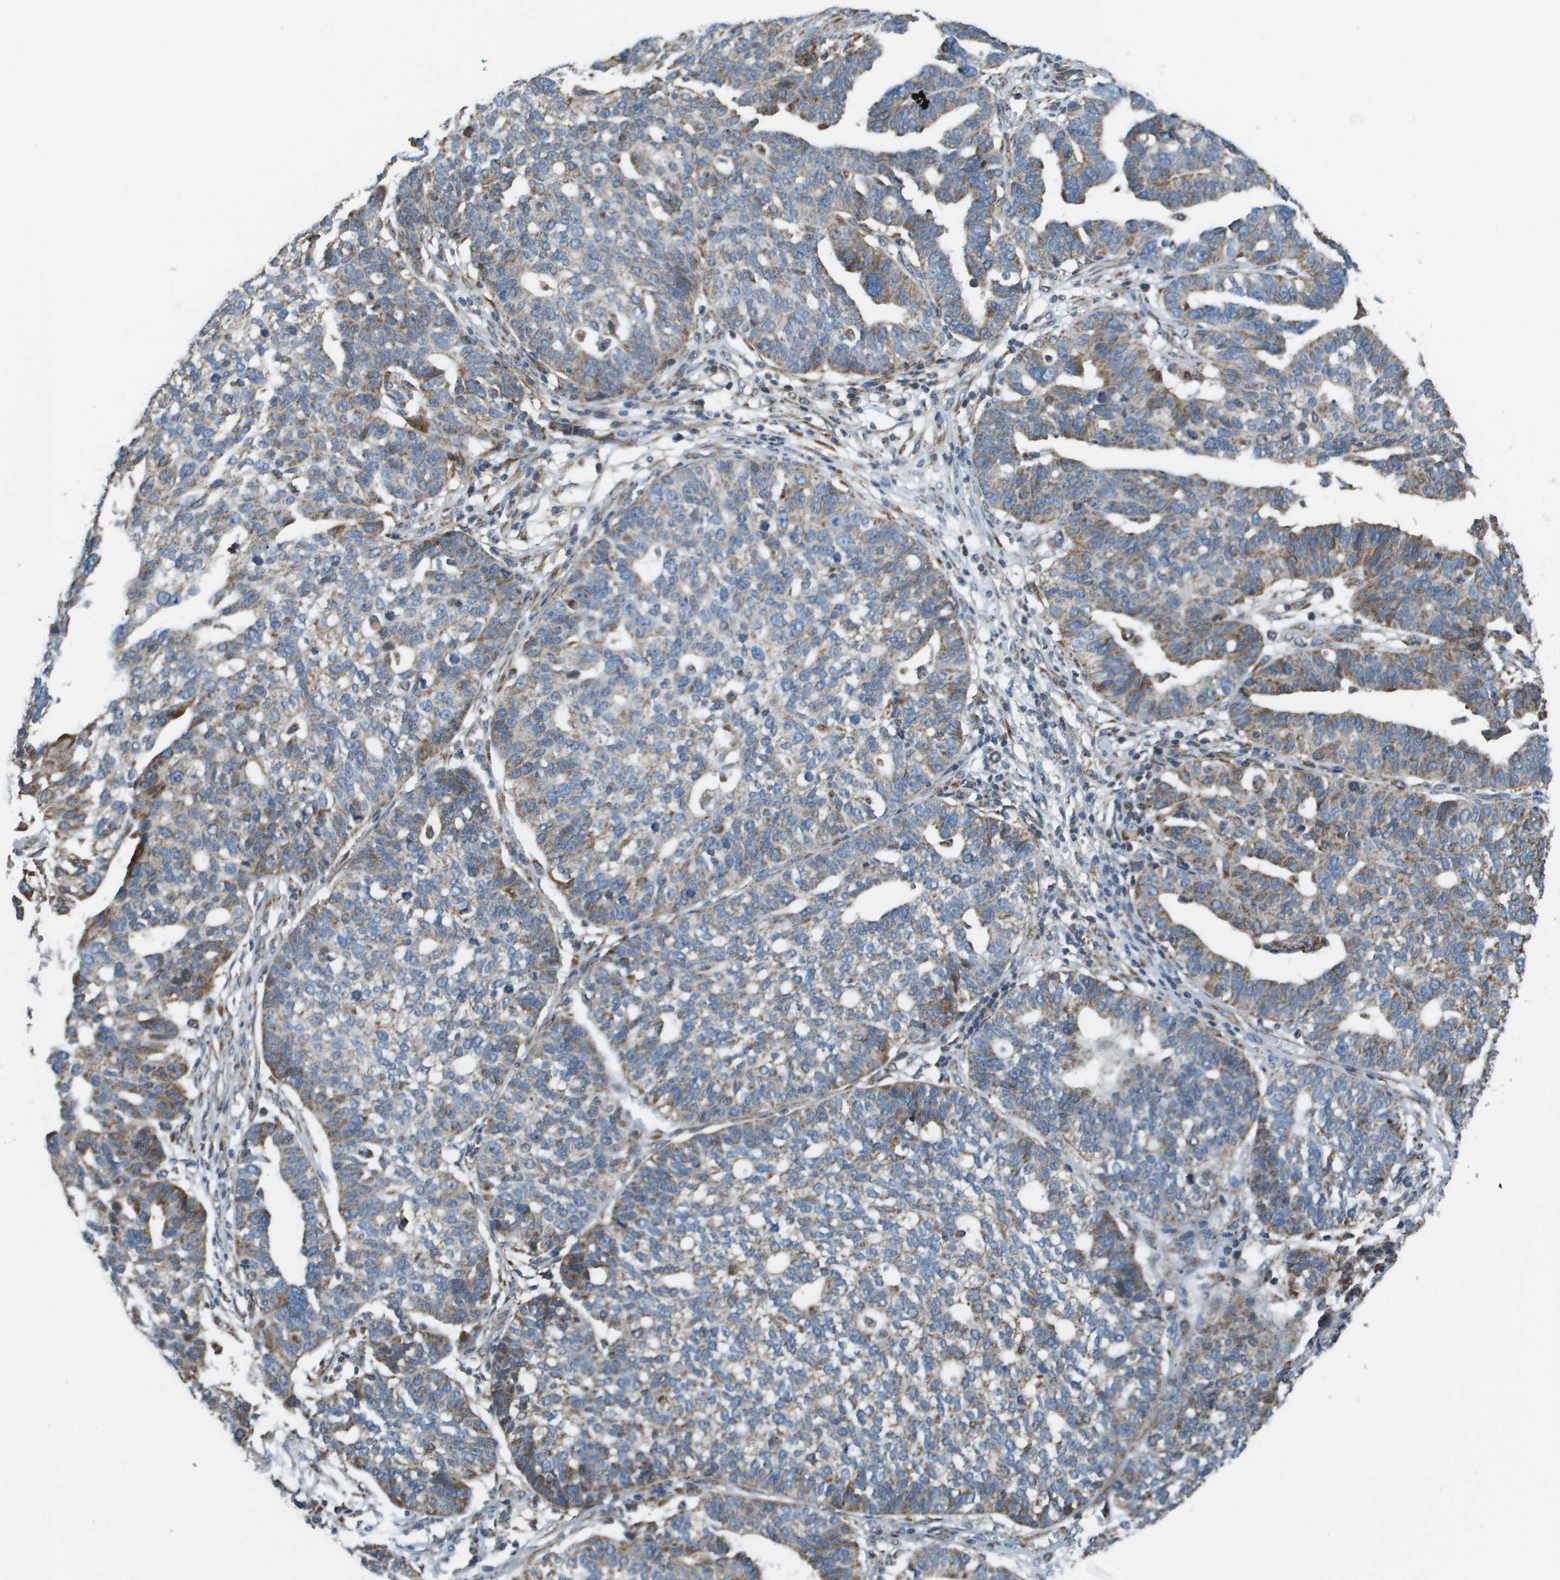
{"staining": {"intensity": "weak", "quantity": ">75%", "location": "cytoplasmic/membranous"}, "tissue": "ovarian cancer", "cell_type": "Tumor cells", "image_type": "cancer", "snomed": [{"axis": "morphology", "description": "Cystadenocarcinoma, serous, NOS"}, {"axis": "topography", "description": "Ovary"}], "caption": "Approximately >75% of tumor cells in serous cystadenocarcinoma (ovarian) reveal weak cytoplasmic/membranous protein expression as visualized by brown immunohistochemical staining.", "gene": "NRK", "patient": {"sex": "female", "age": 59}}